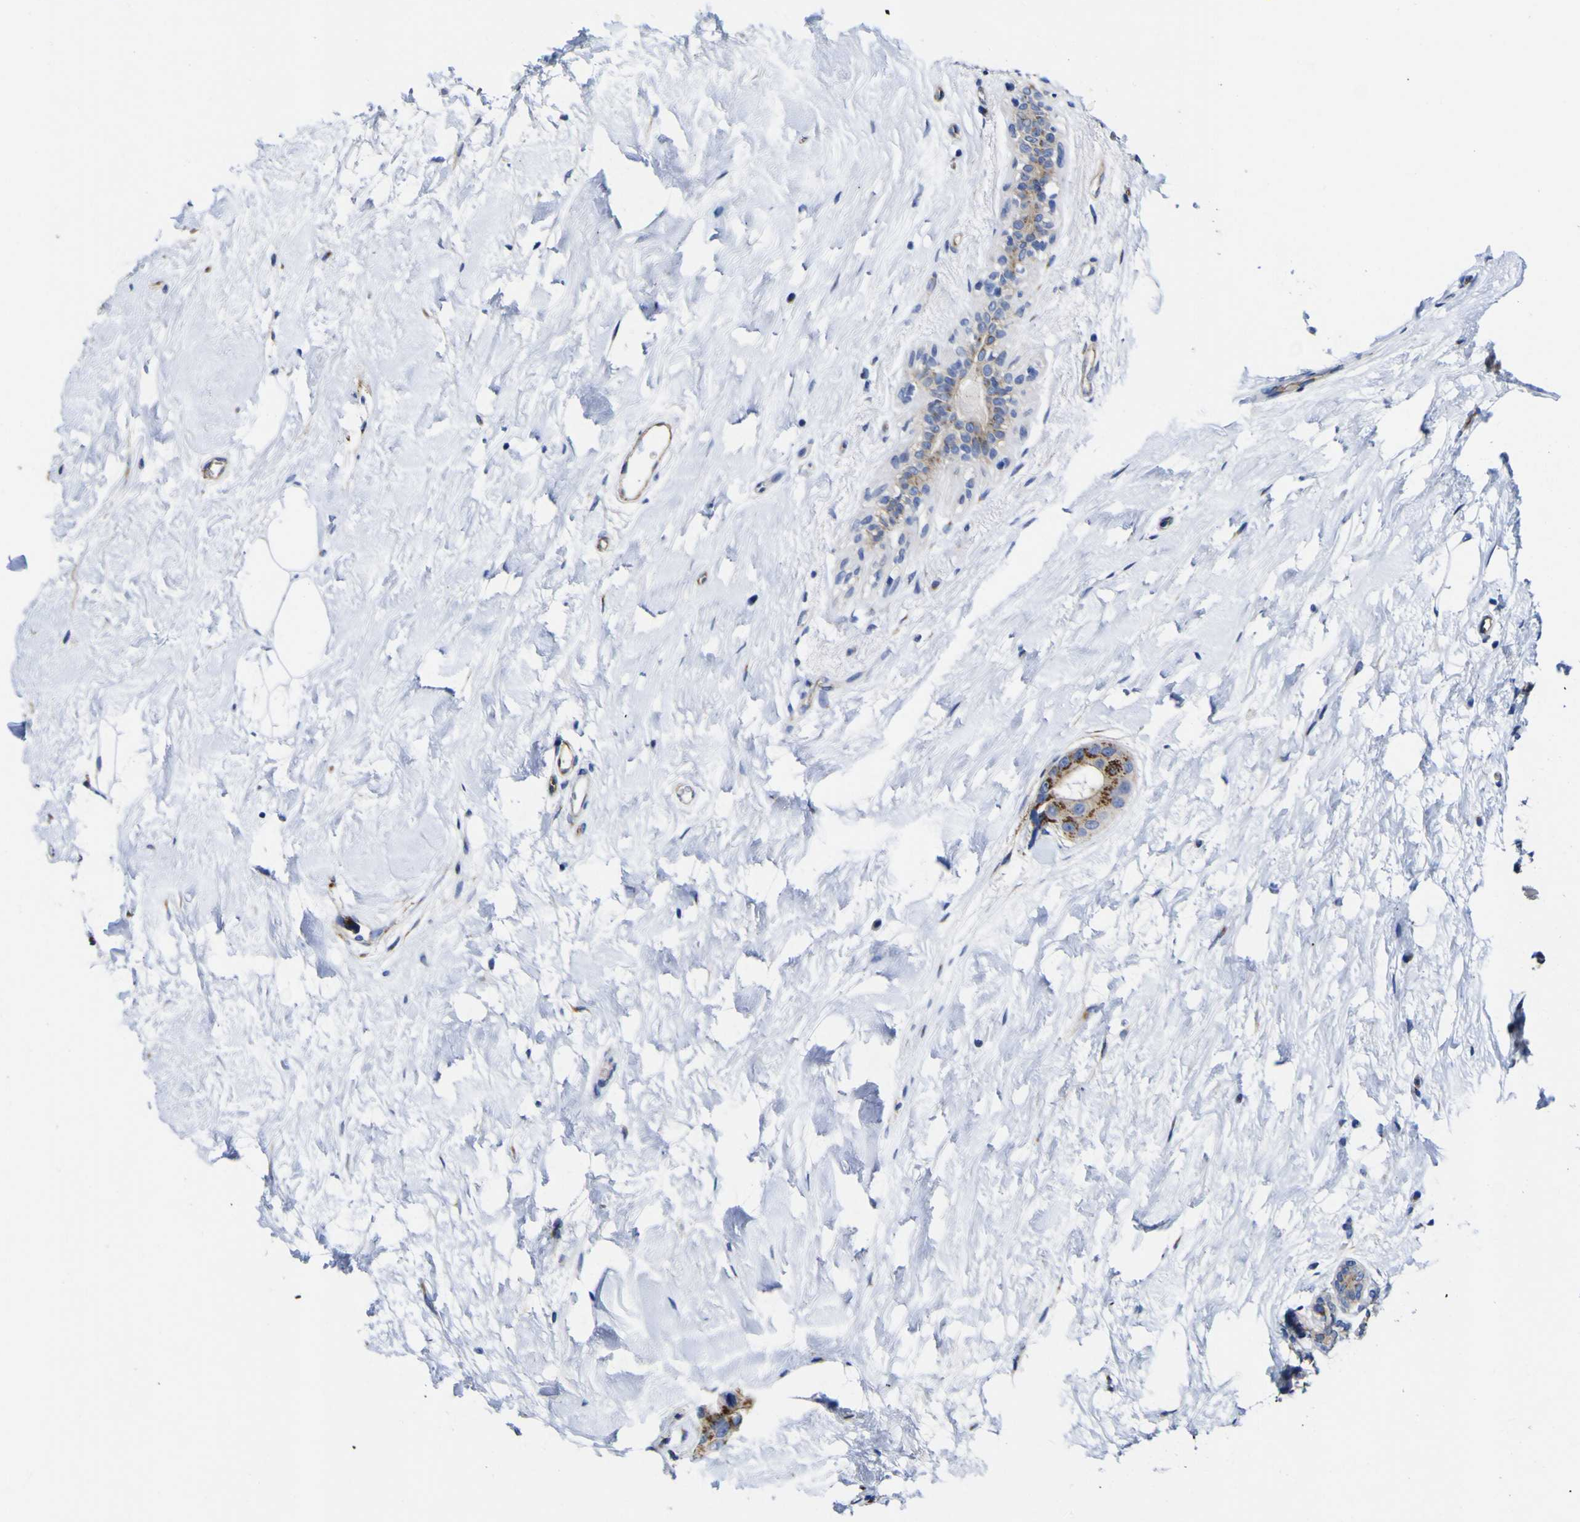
{"staining": {"intensity": "moderate", "quantity": "25%-75%", "location": "cytoplasmic/membranous"}, "tissue": "breast cancer", "cell_type": "Tumor cells", "image_type": "cancer", "snomed": [{"axis": "morphology", "description": "Normal tissue, NOS"}, {"axis": "morphology", "description": "Duct carcinoma"}, {"axis": "topography", "description": "Breast"}], "caption": "There is medium levels of moderate cytoplasmic/membranous staining in tumor cells of breast infiltrating ductal carcinoma, as demonstrated by immunohistochemical staining (brown color).", "gene": "GOLM1", "patient": {"sex": "female", "age": 39}}